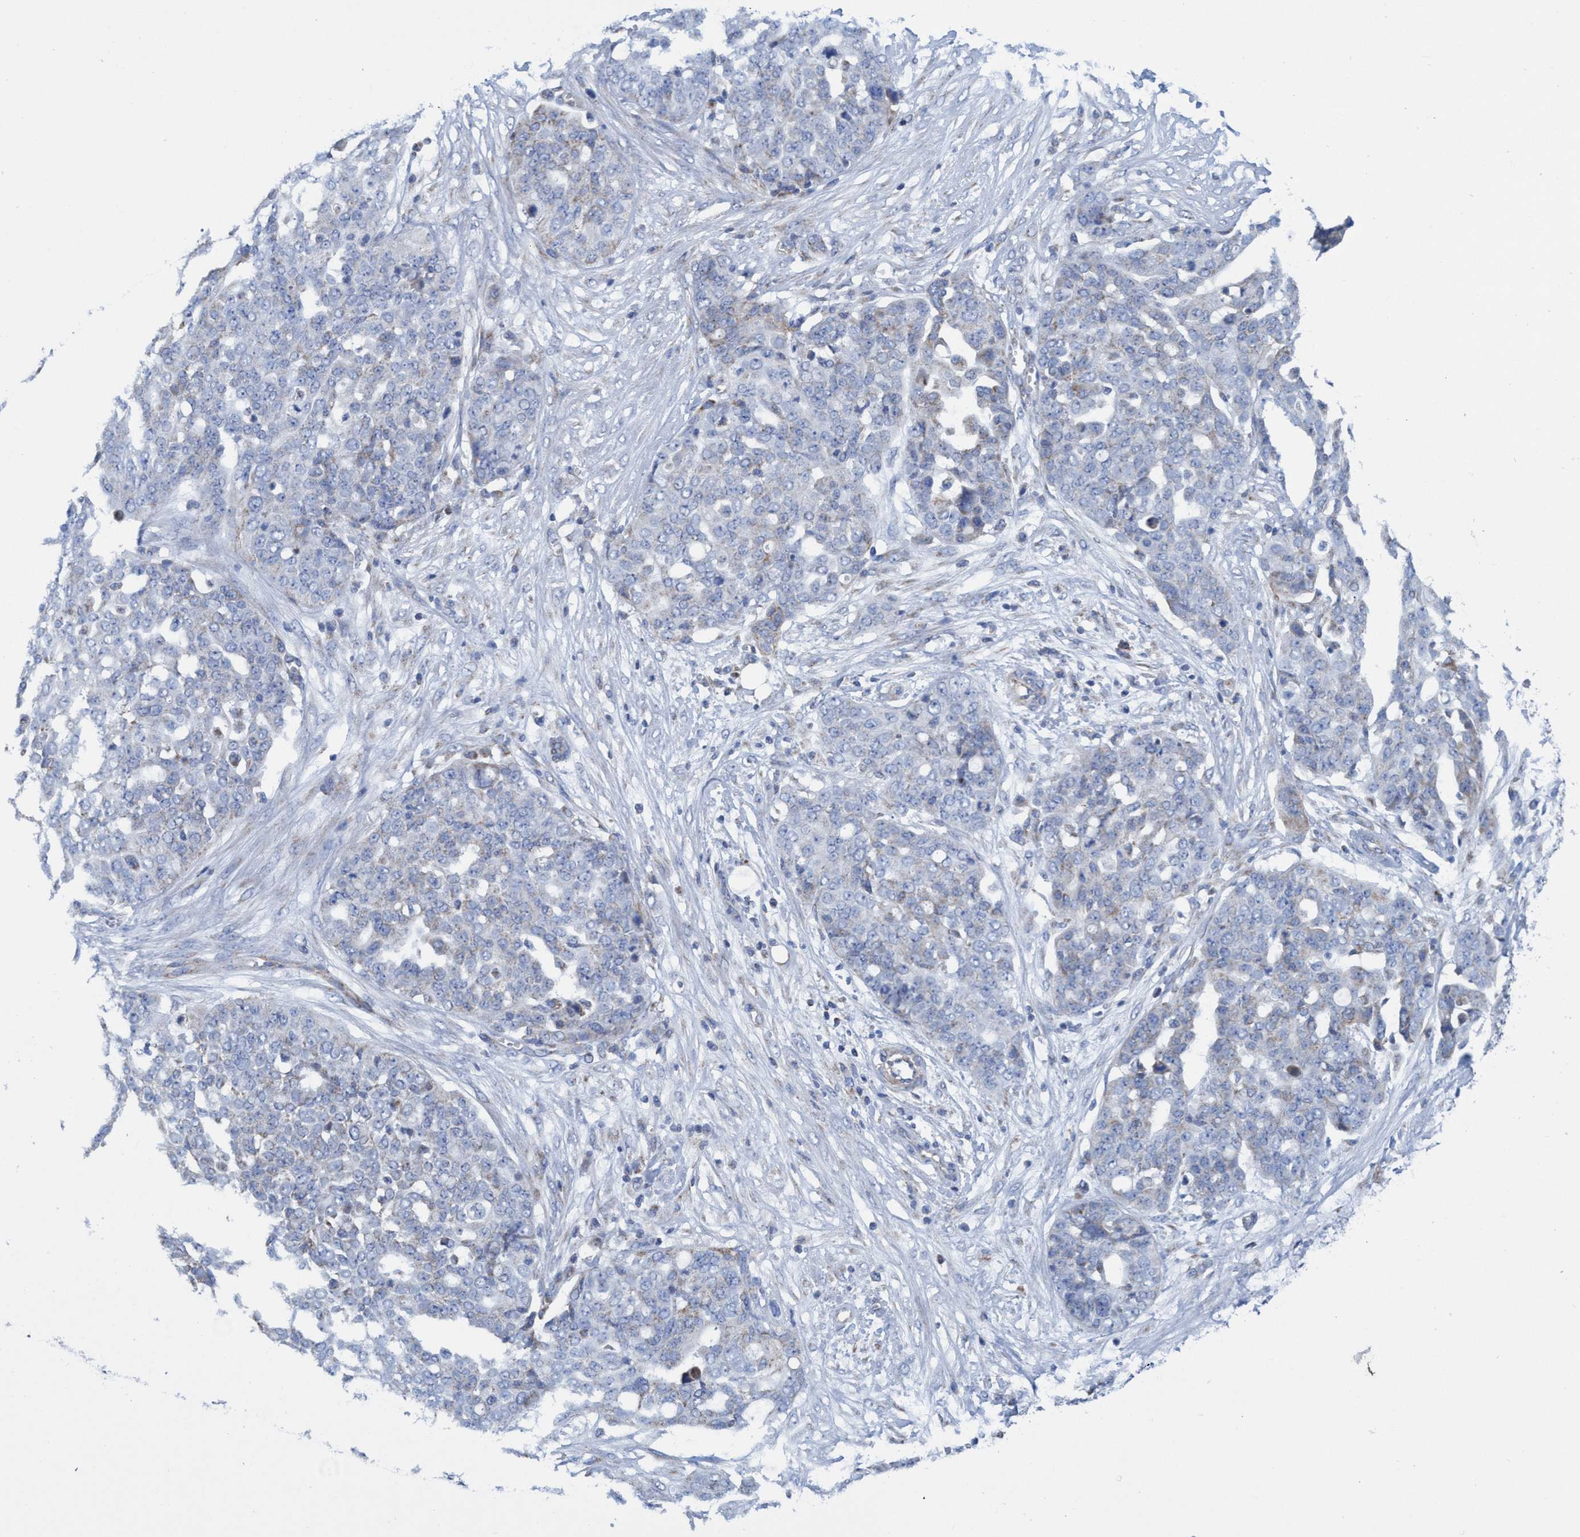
{"staining": {"intensity": "negative", "quantity": "none", "location": "none"}, "tissue": "ovarian cancer", "cell_type": "Tumor cells", "image_type": "cancer", "snomed": [{"axis": "morphology", "description": "Cystadenocarcinoma, serous, NOS"}, {"axis": "topography", "description": "Soft tissue"}, {"axis": "topography", "description": "Ovary"}], "caption": "Tumor cells show no significant positivity in serous cystadenocarcinoma (ovarian).", "gene": "ZNF750", "patient": {"sex": "female", "age": 57}}